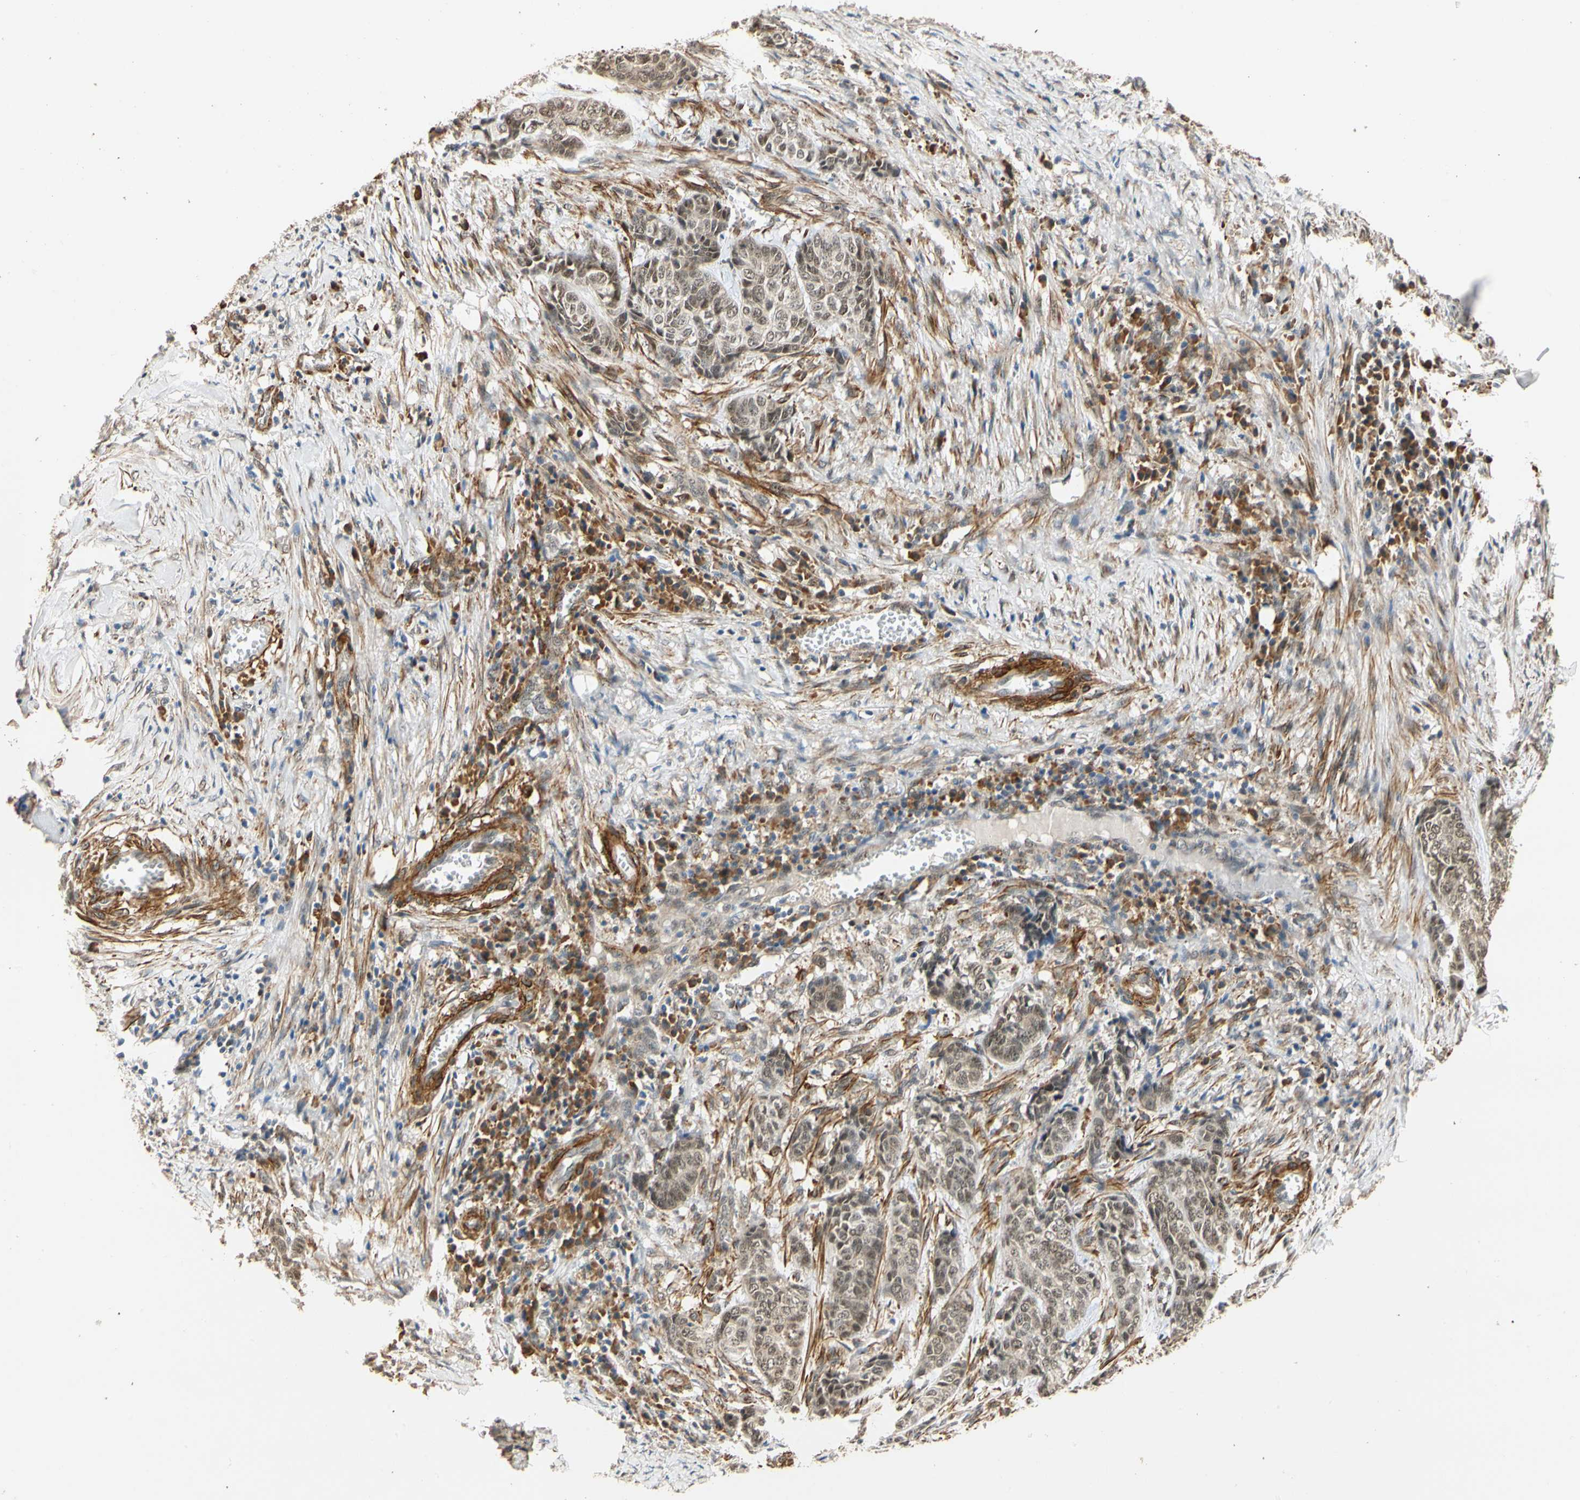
{"staining": {"intensity": "weak", "quantity": "25%-75%", "location": "nuclear"}, "tissue": "skin cancer", "cell_type": "Tumor cells", "image_type": "cancer", "snomed": [{"axis": "morphology", "description": "Basal cell carcinoma"}, {"axis": "topography", "description": "Skin"}], "caption": "Human skin basal cell carcinoma stained with a brown dye displays weak nuclear positive positivity in approximately 25%-75% of tumor cells.", "gene": "QSER1", "patient": {"sex": "female", "age": 64}}